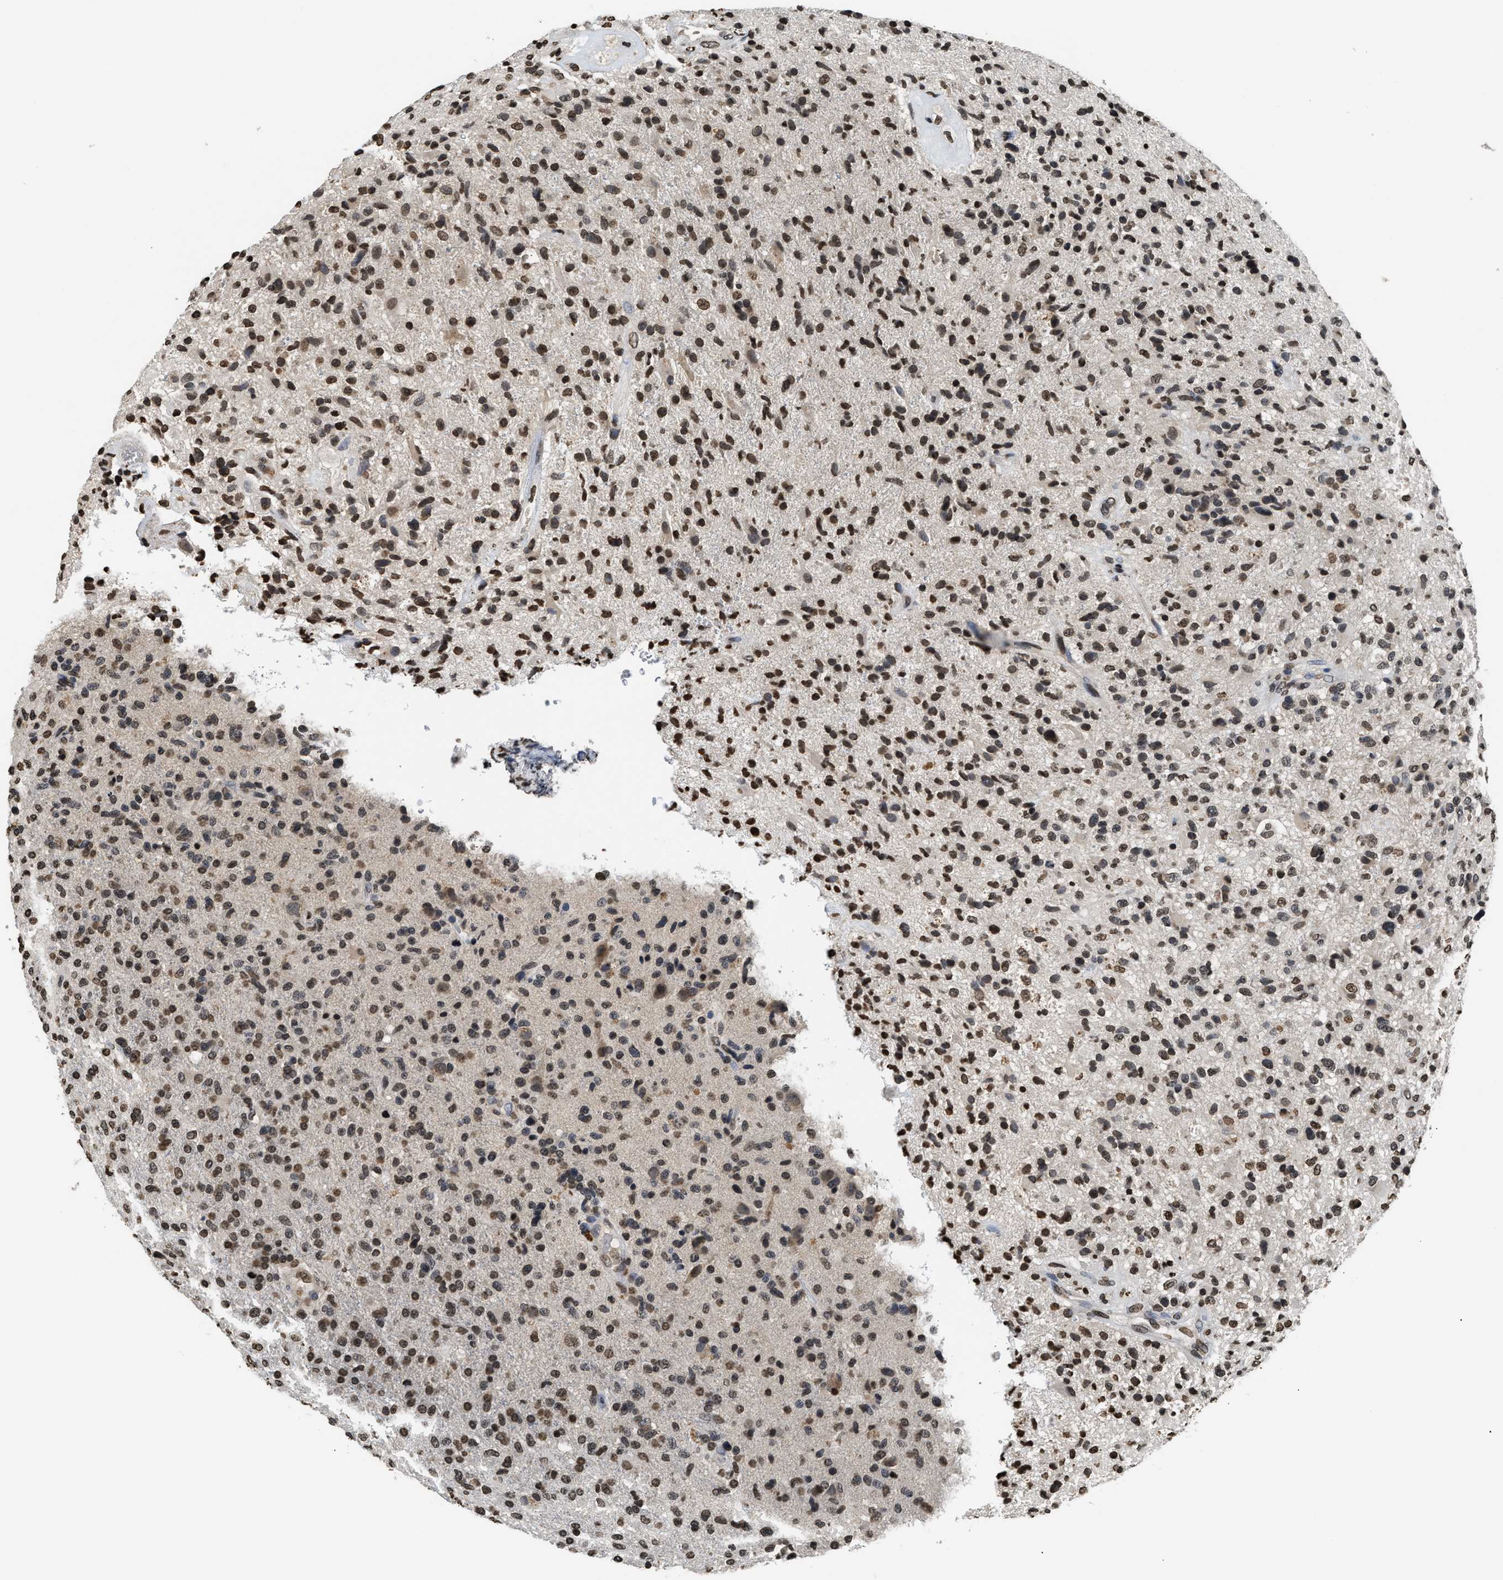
{"staining": {"intensity": "moderate", "quantity": ">75%", "location": "nuclear"}, "tissue": "glioma", "cell_type": "Tumor cells", "image_type": "cancer", "snomed": [{"axis": "morphology", "description": "Glioma, malignant, High grade"}, {"axis": "topography", "description": "Brain"}], "caption": "Immunohistochemistry (IHC) of malignant glioma (high-grade) displays medium levels of moderate nuclear staining in about >75% of tumor cells.", "gene": "DNASE1L3", "patient": {"sex": "male", "age": 72}}